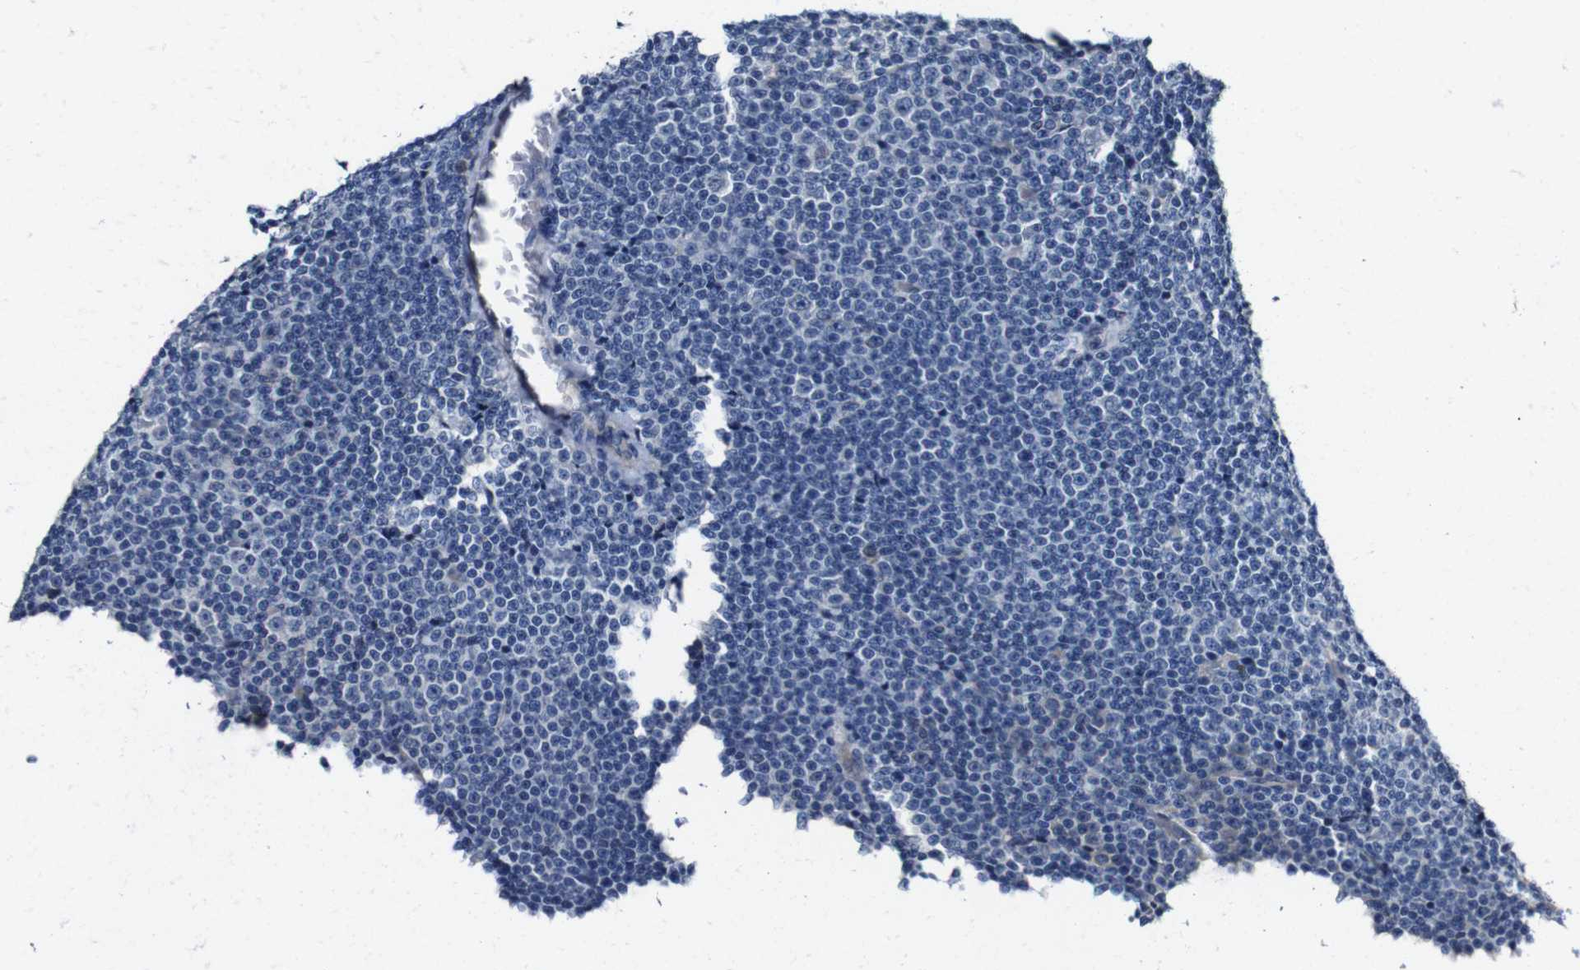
{"staining": {"intensity": "negative", "quantity": "none", "location": "none"}, "tissue": "lymphoma", "cell_type": "Tumor cells", "image_type": "cancer", "snomed": [{"axis": "morphology", "description": "Malignant lymphoma, non-Hodgkin's type, Low grade"}, {"axis": "topography", "description": "Lymph node"}], "caption": "High magnification brightfield microscopy of low-grade malignant lymphoma, non-Hodgkin's type stained with DAB (3,3'-diaminobenzidine) (brown) and counterstained with hematoxylin (blue): tumor cells show no significant expression.", "gene": "GRAMD1A", "patient": {"sex": "female", "age": 67}}